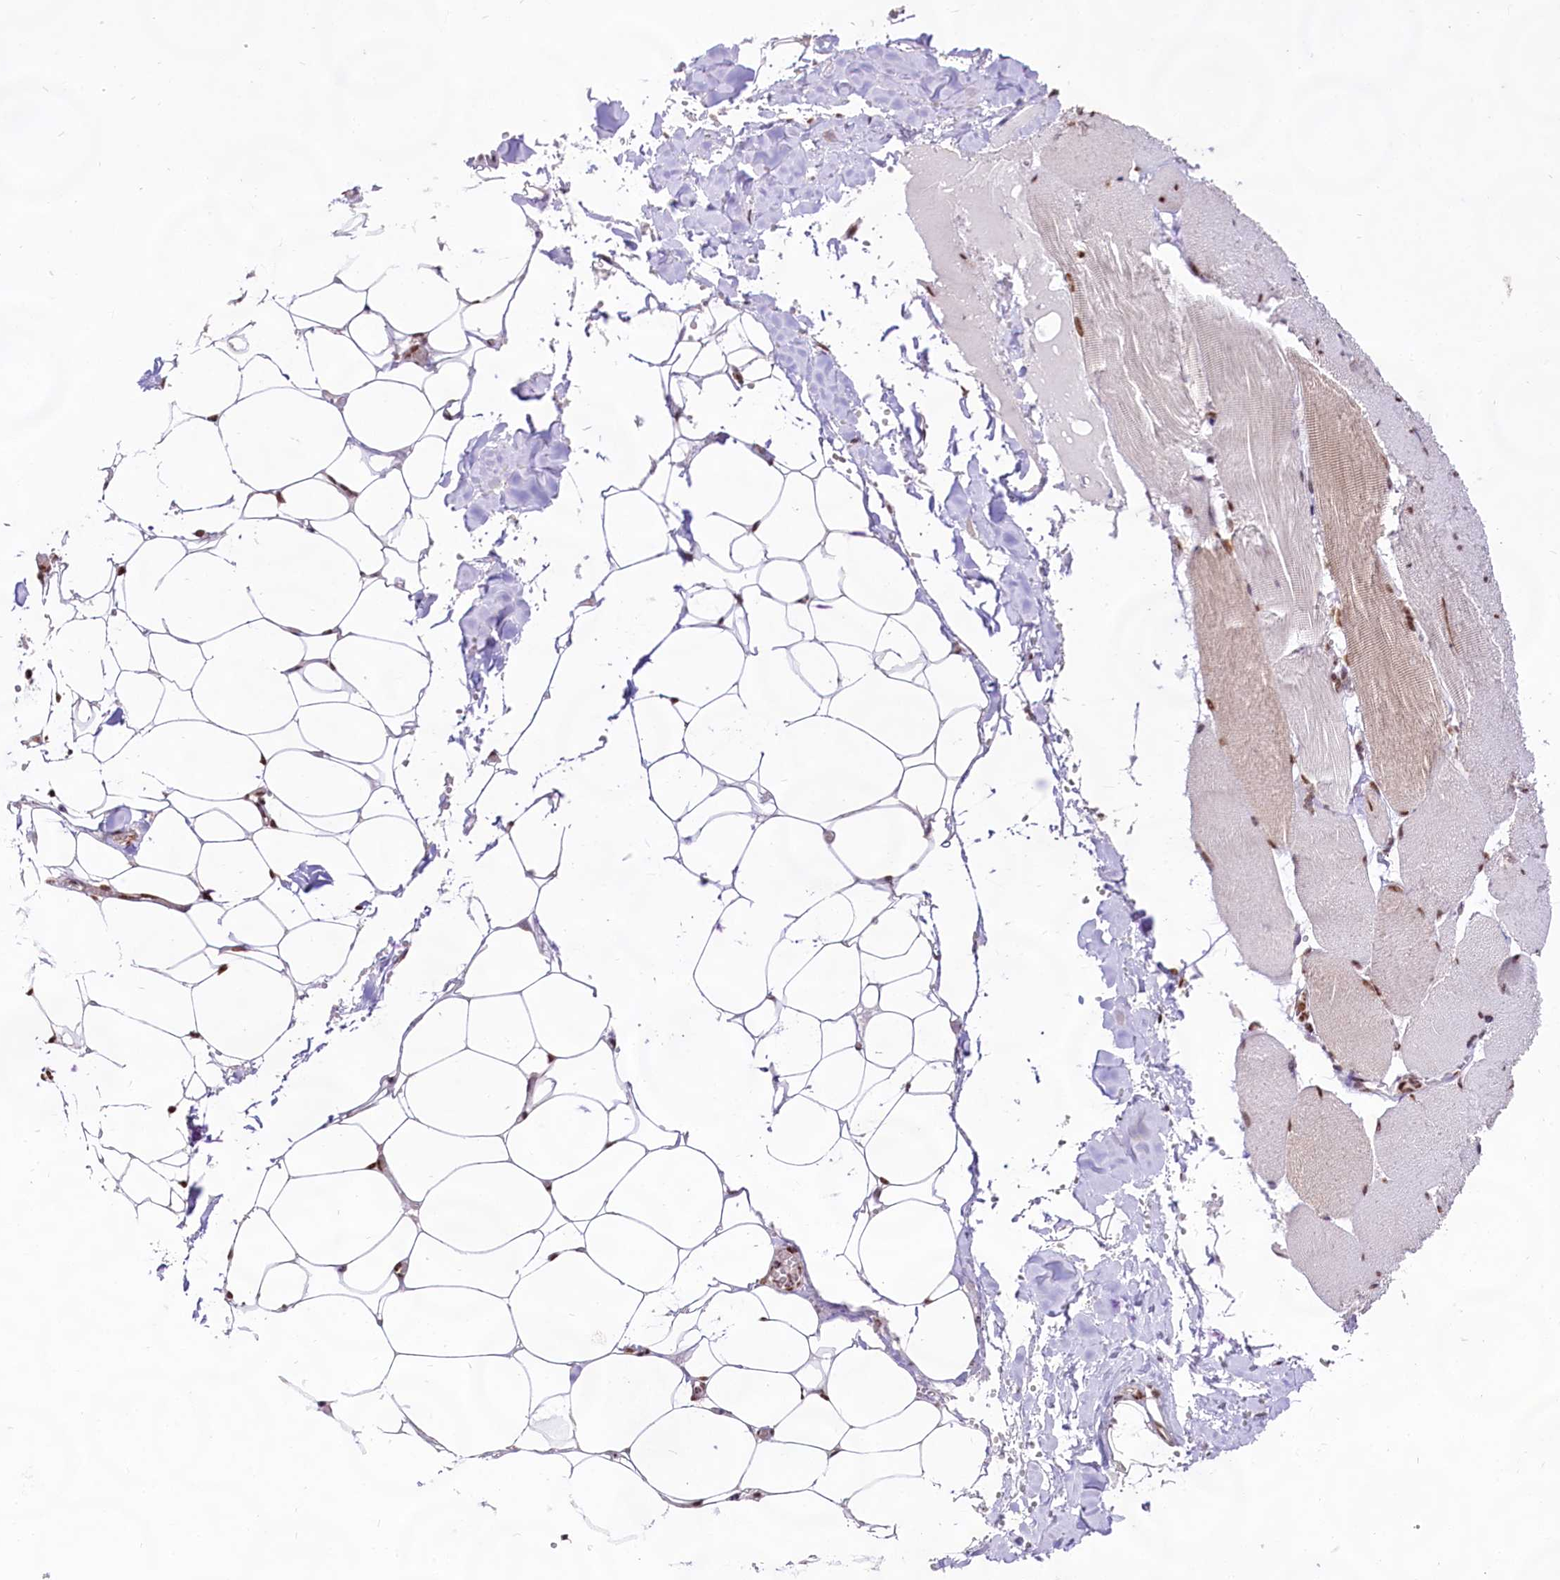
{"staining": {"intensity": "moderate", "quantity": ">75%", "location": "nuclear"}, "tissue": "adipose tissue", "cell_type": "Adipocytes", "image_type": "normal", "snomed": [{"axis": "morphology", "description": "Normal tissue, NOS"}, {"axis": "topography", "description": "Skeletal muscle"}, {"axis": "topography", "description": "Peripheral nerve tissue"}], "caption": "A brown stain labels moderate nuclear positivity of a protein in adipocytes of benign adipose tissue. Using DAB (brown) and hematoxylin (blue) stains, captured at high magnification using brightfield microscopy.", "gene": "HIRA", "patient": {"sex": "female", "age": 55}}